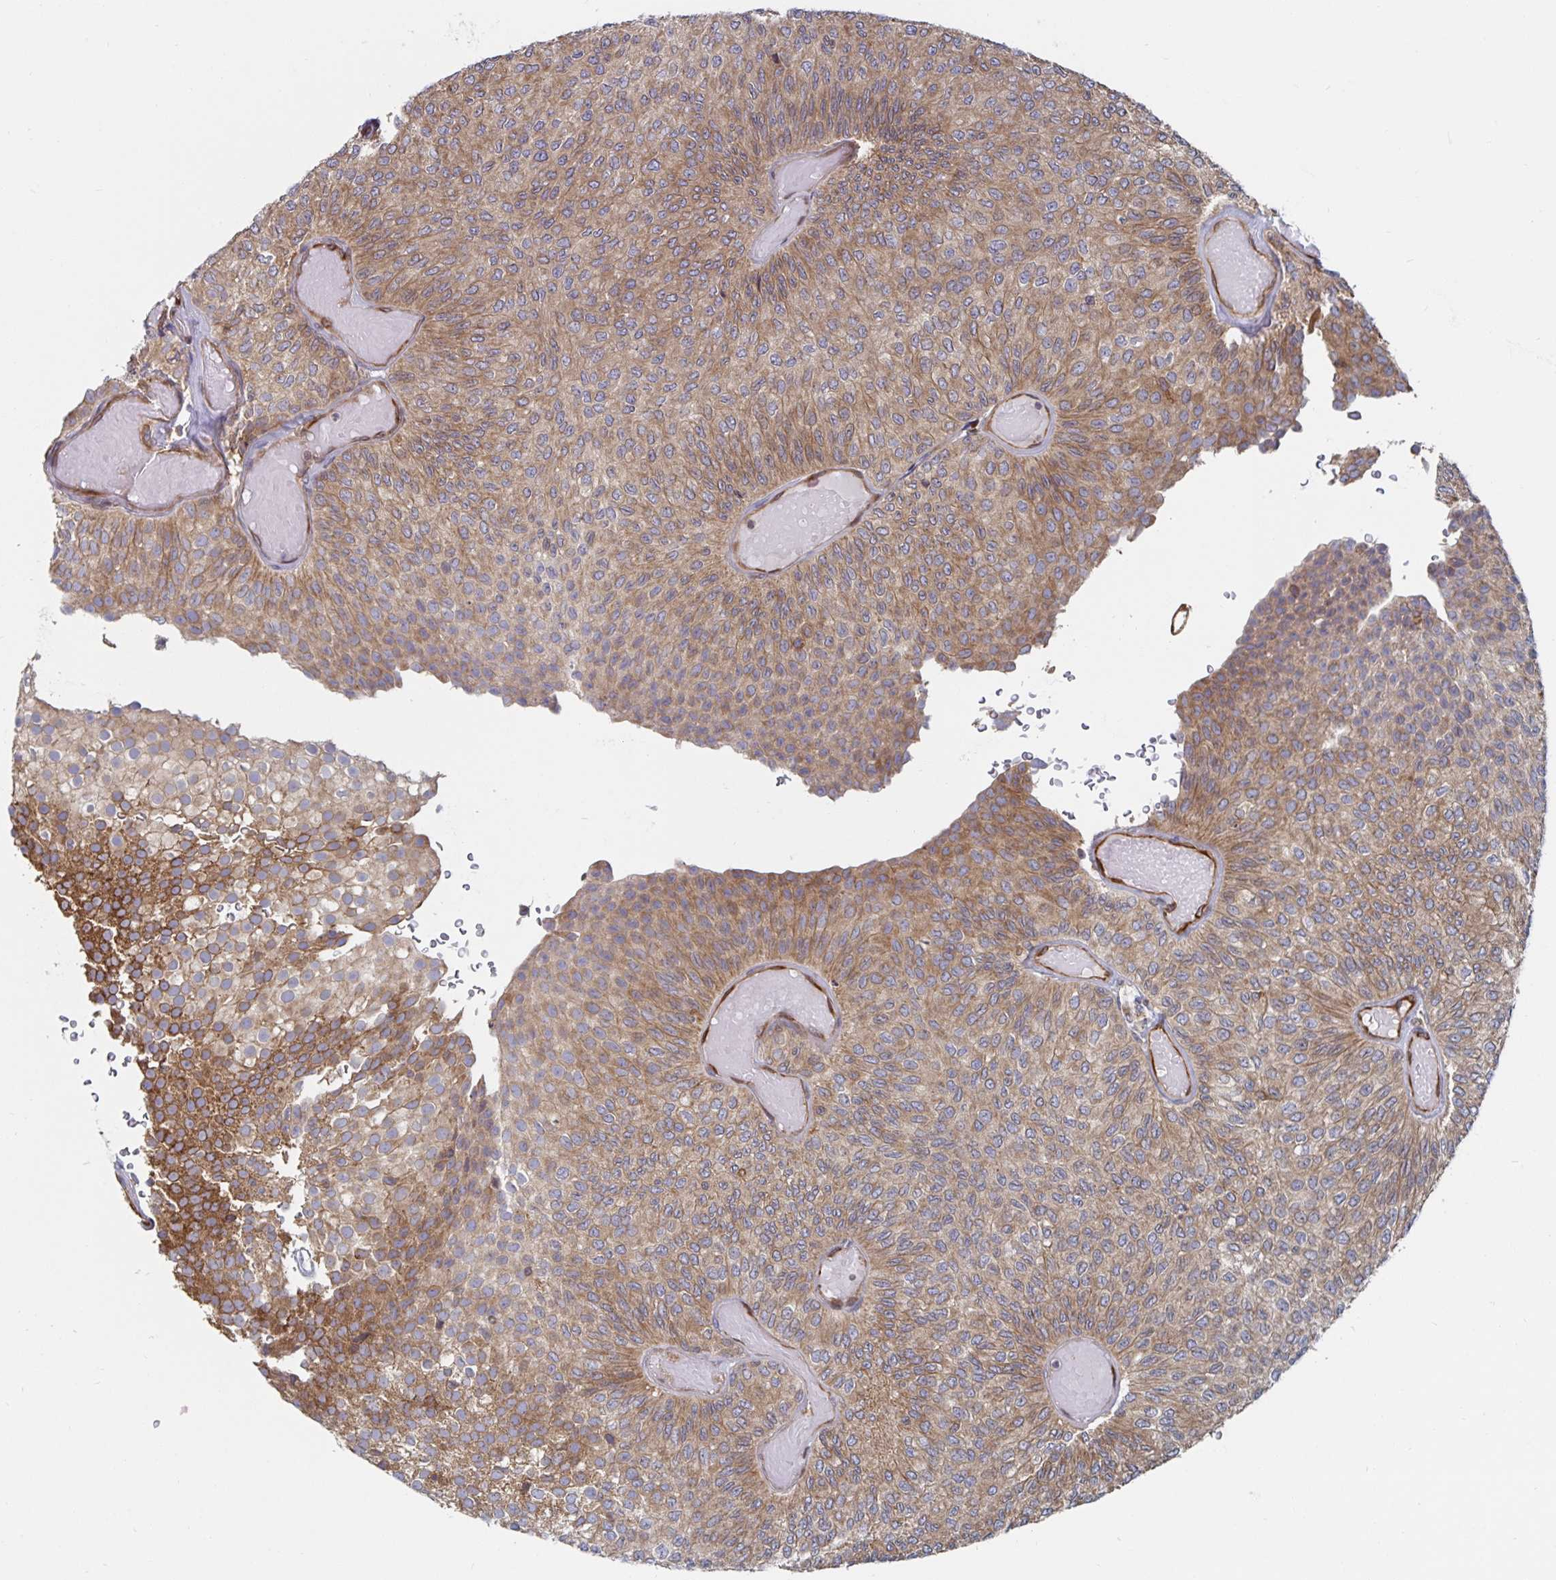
{"staining": {"intensity": "moderate", "quantity": ">75%", "location": "cytoplasmic/membranous"}, "tissue": "urothelial cancer", "cell_type": "Tumor cells", "image_type": "cancer", "snomed": [{"axis": "morphology", "description": "Urothelial carcinoma, Low grade"}, {"axis": "topography", "description": "Urinary bladder"}], "caption": "Tumor cells display medium levels of moderate cytoplasmic/membranous staining in about >75% of cells in human urothelial cancer.", "gene": "BCAP29", "patient": {"sex": "male", "age": 78}}